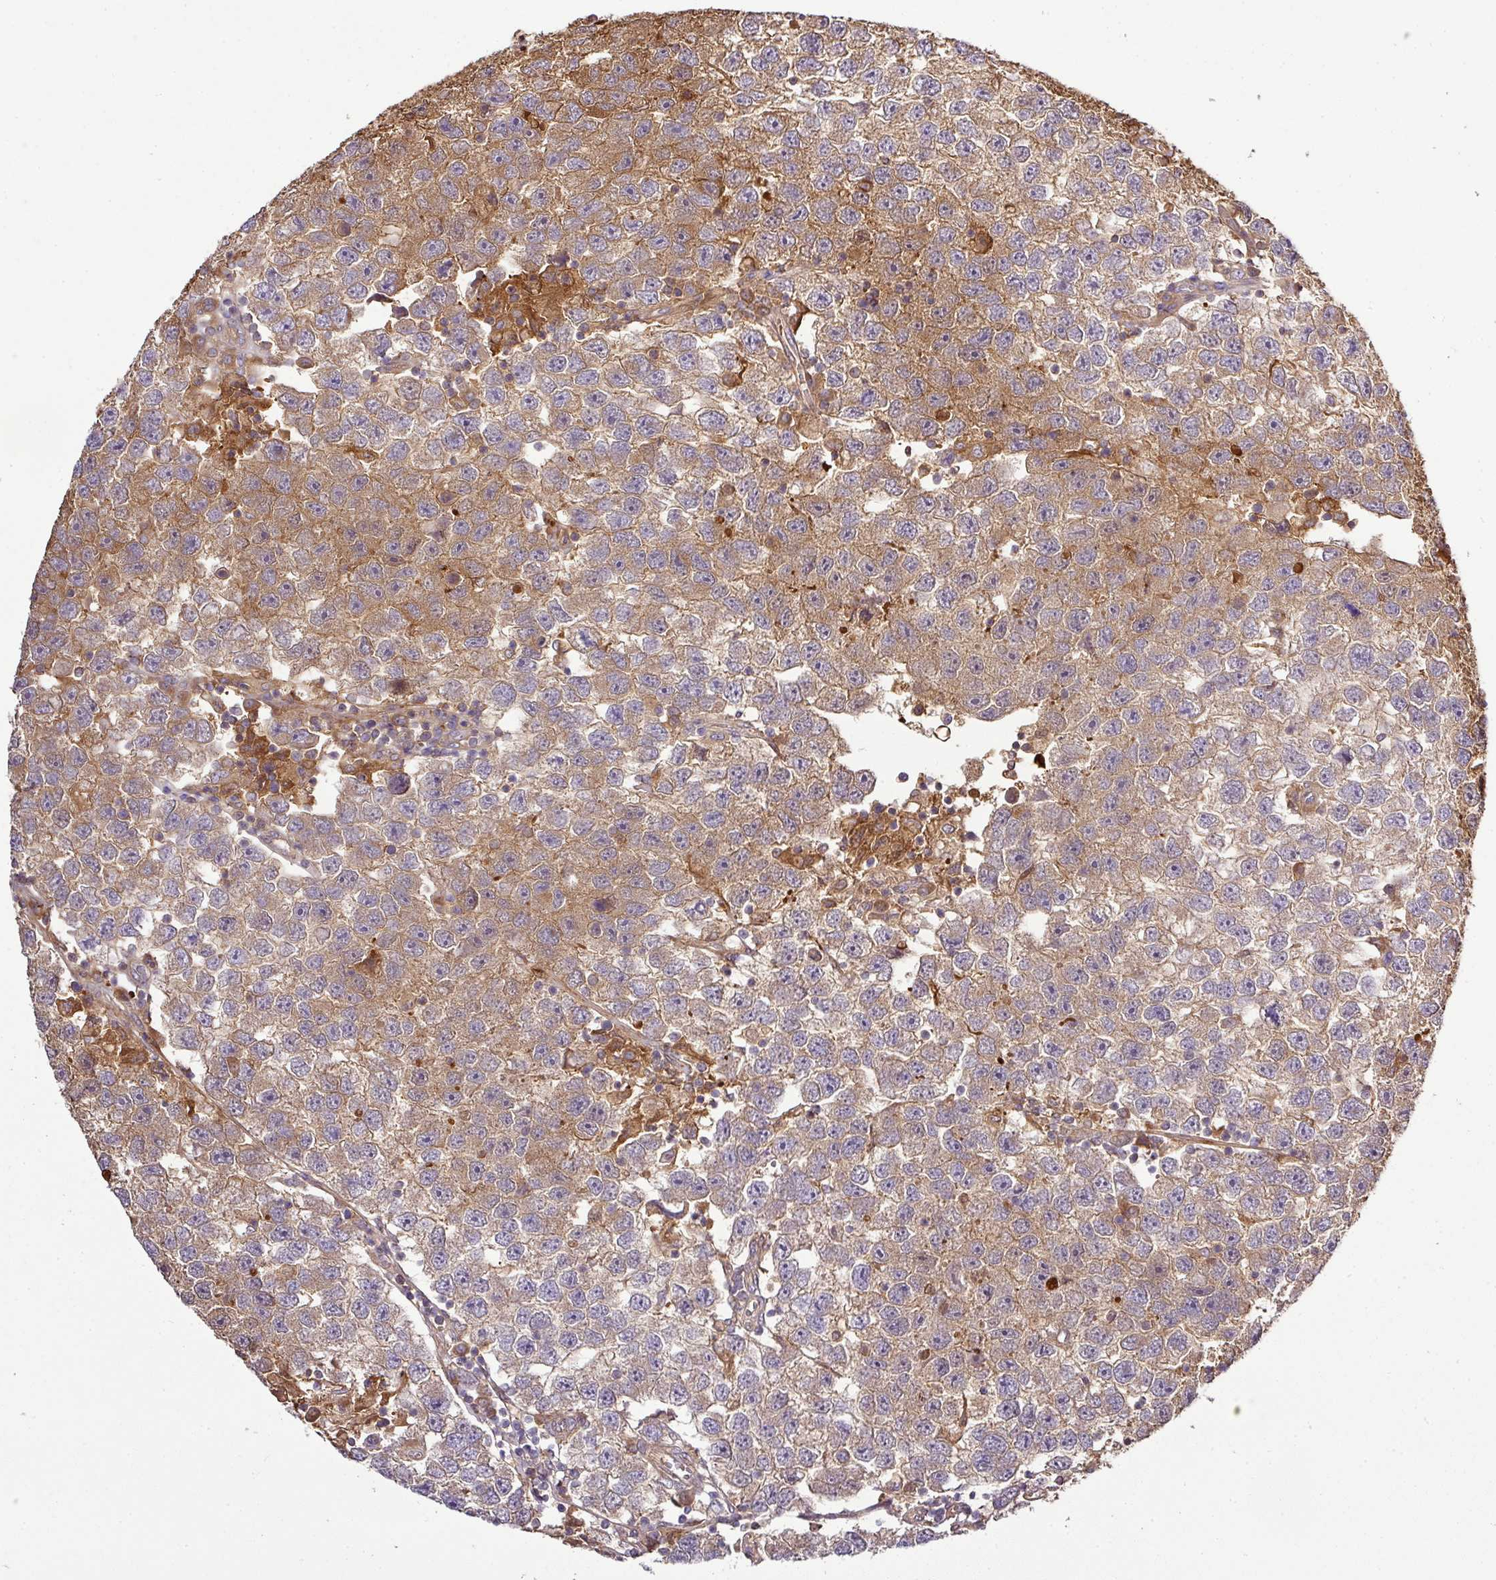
{"staining": {"intensity": "moderate", "quantity": ">75%", "location": "cytoplasmic/membranous"}, "tissue": "testis cancer", "cell_type": "Tumor cells", "image_type": "cancer", "snomed": [{"axis": "morphology", "description": "Seminoma, NOS"}, {"axis": "topography", "description": "Testis"}], "caption": "Tumor cells exhibit moderate cytoplasmic/membranous staining in about >75% of cells in testis cancer.", "gene": "TMEM107", "patient": {"sex": "male", "age": 26}}